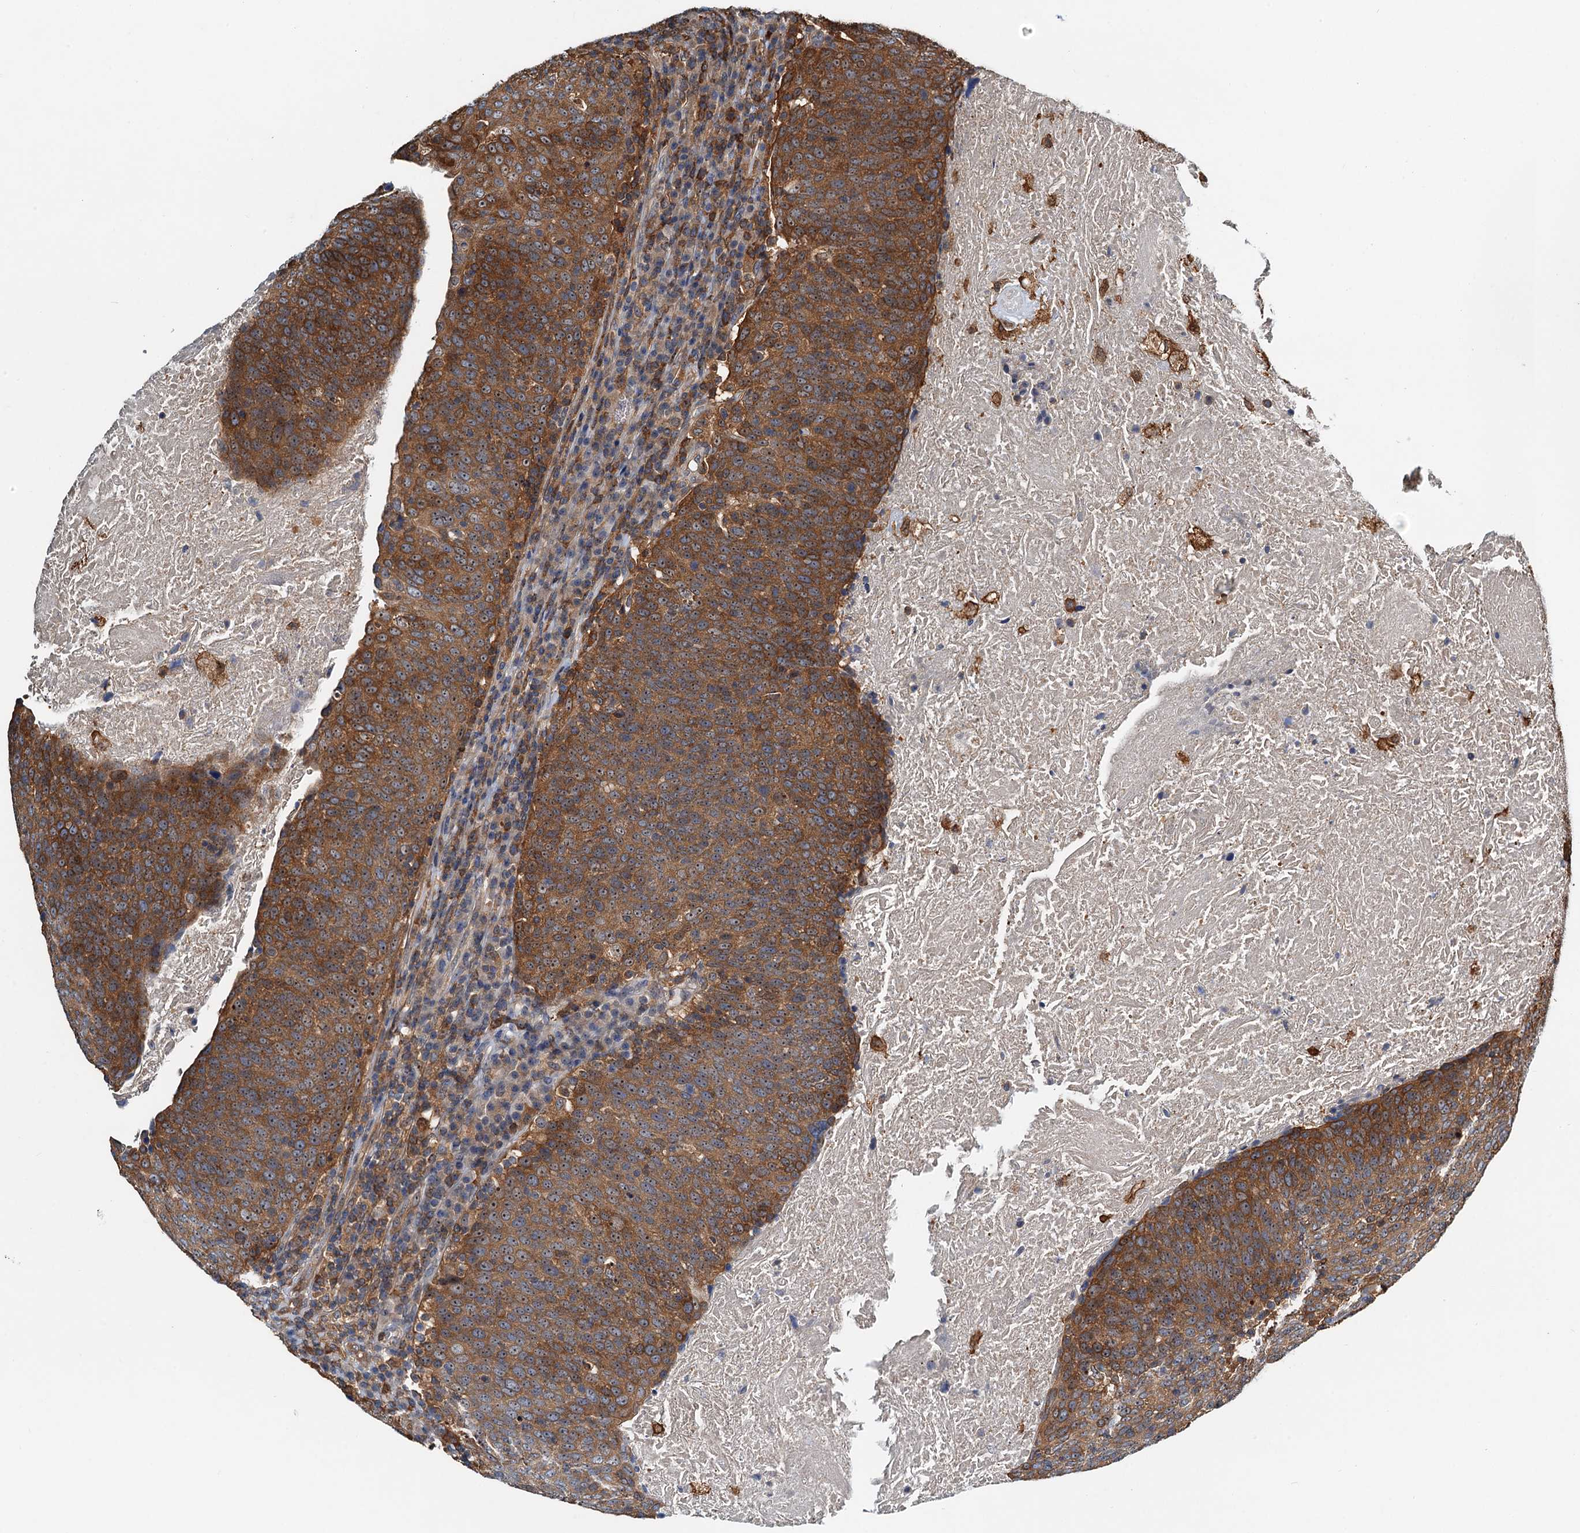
{"staining": {"intensity": "moderate", "quantity": ">75%", "location": "cytoplasmic/membranous"}, "tissue": "head and neck cancer", "cell_type": "Tumor cells", "image_type": "cancer", "snomed": [{"axis": "morphology", "description": "Squamous cell carcinoma, NOS"}, {"axis": "morphology", "description": "Squamous cell carcinoma, metastatic, NOS"}, {"axis": "topography", "description": "Lymph node"}, {"axis": "topography", "description": "Head-Neck"}], "caption": "Protein positivity by immunohistochemistry reveals moderate cytoplasmic/membranous expression in approximately >75% of tumor cells in squamous cell carcinoma (head and neck).", "gene": "USP6NL", "patient": {"sex": "male", "age": 62}}